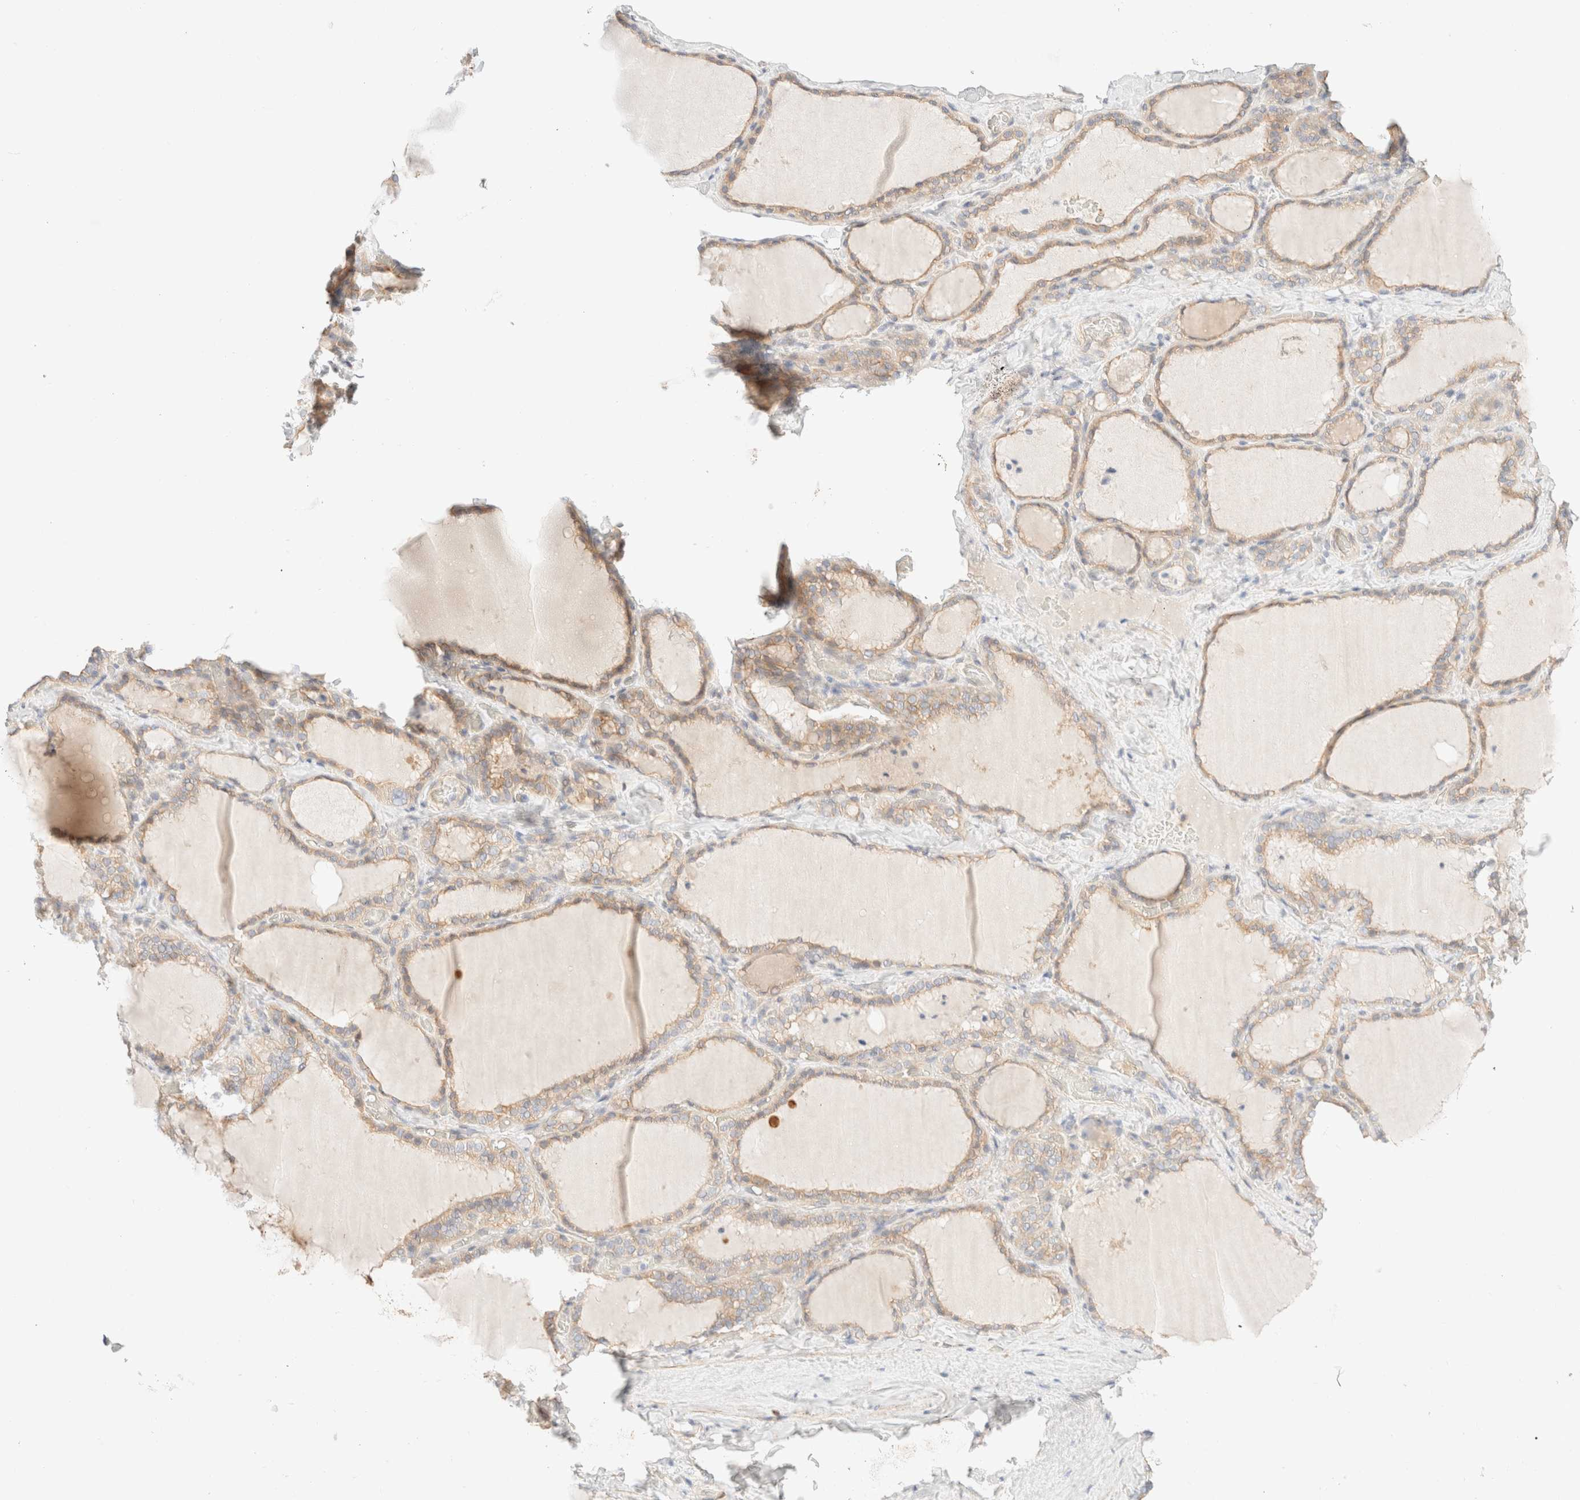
{"staining": {"intensity": "moderate", "quantity": ">75%", "location": "cytoplasmic/membranous"}, "tissue": "thyroid gland", "cell_type": "Glandular cells", "image_type": "normal", "snomed": [{"axis": "morphology", "description": "Normal tissue, NOS"}, {"axis": "topography", "description": "Thyroid gland"}], "caption": "Thyroid gland stained with immunohistochemistry (IHC) displays moderate cytoplasmic/membranous staining in approximately >75% of glandular cells. (Brightfield microscopy of DAB IHC at high magnification).", "gene": "NIBAN2", "patient": {"sex": "female", "age": 22}}